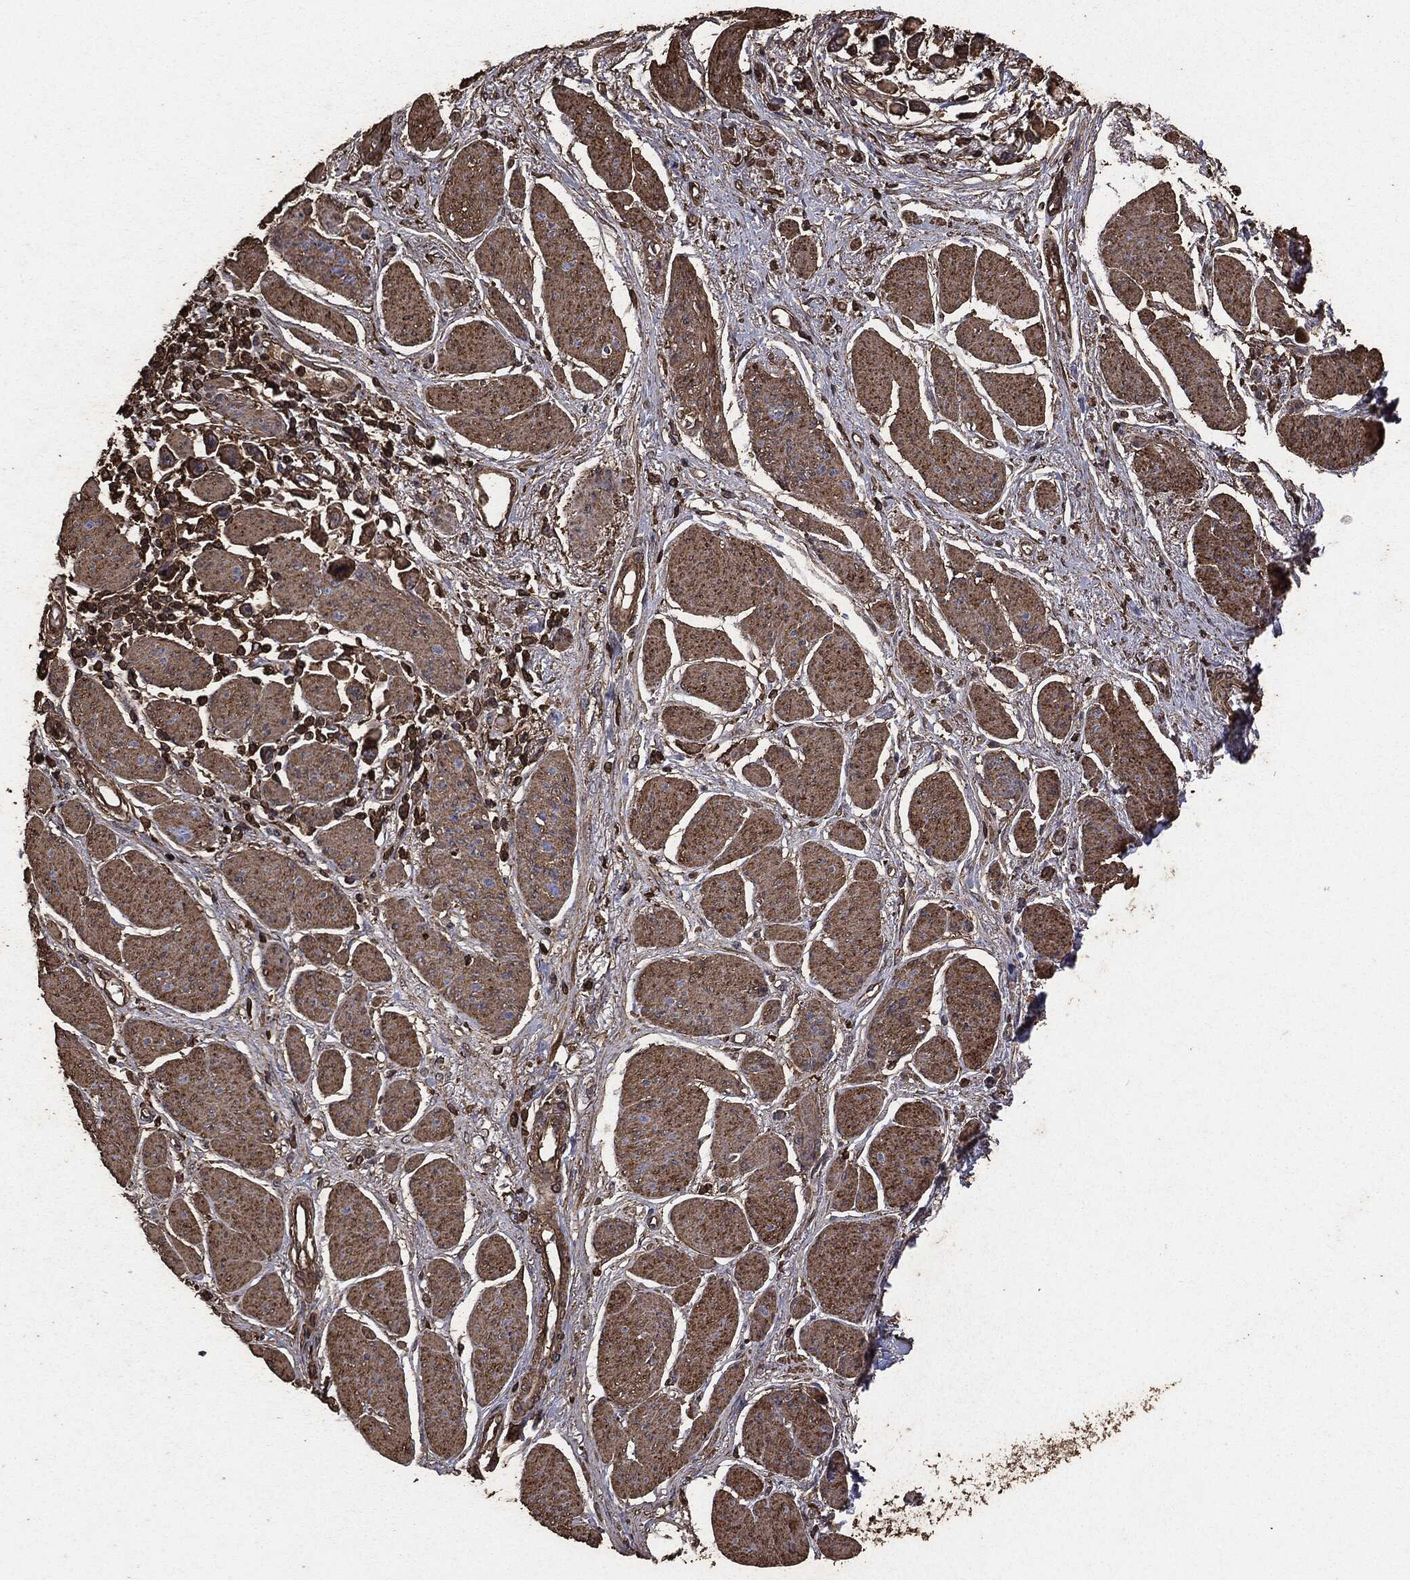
{"staining": {"intensity": "strong", "quantity": ">75%", "location": "cytoplasmic/membranous"}, "tissue": "stomach cancer", "cell_type": "Tumor cells", "image_type": "cancer", "snomed": [{"axis": "morphology", "description": "Adenocarcinoma, NOS"}, {"axis": "topography", "description": "Stomach"}], "caption": "This is a micrograph of immunohistochemistry staining of adenocarcinoma (stomach), which shows strong expression in the cytoplasmic/membranous of tumor cells.", "gene": "MTOR", "patient": {"sex": "female", "age": 81}}